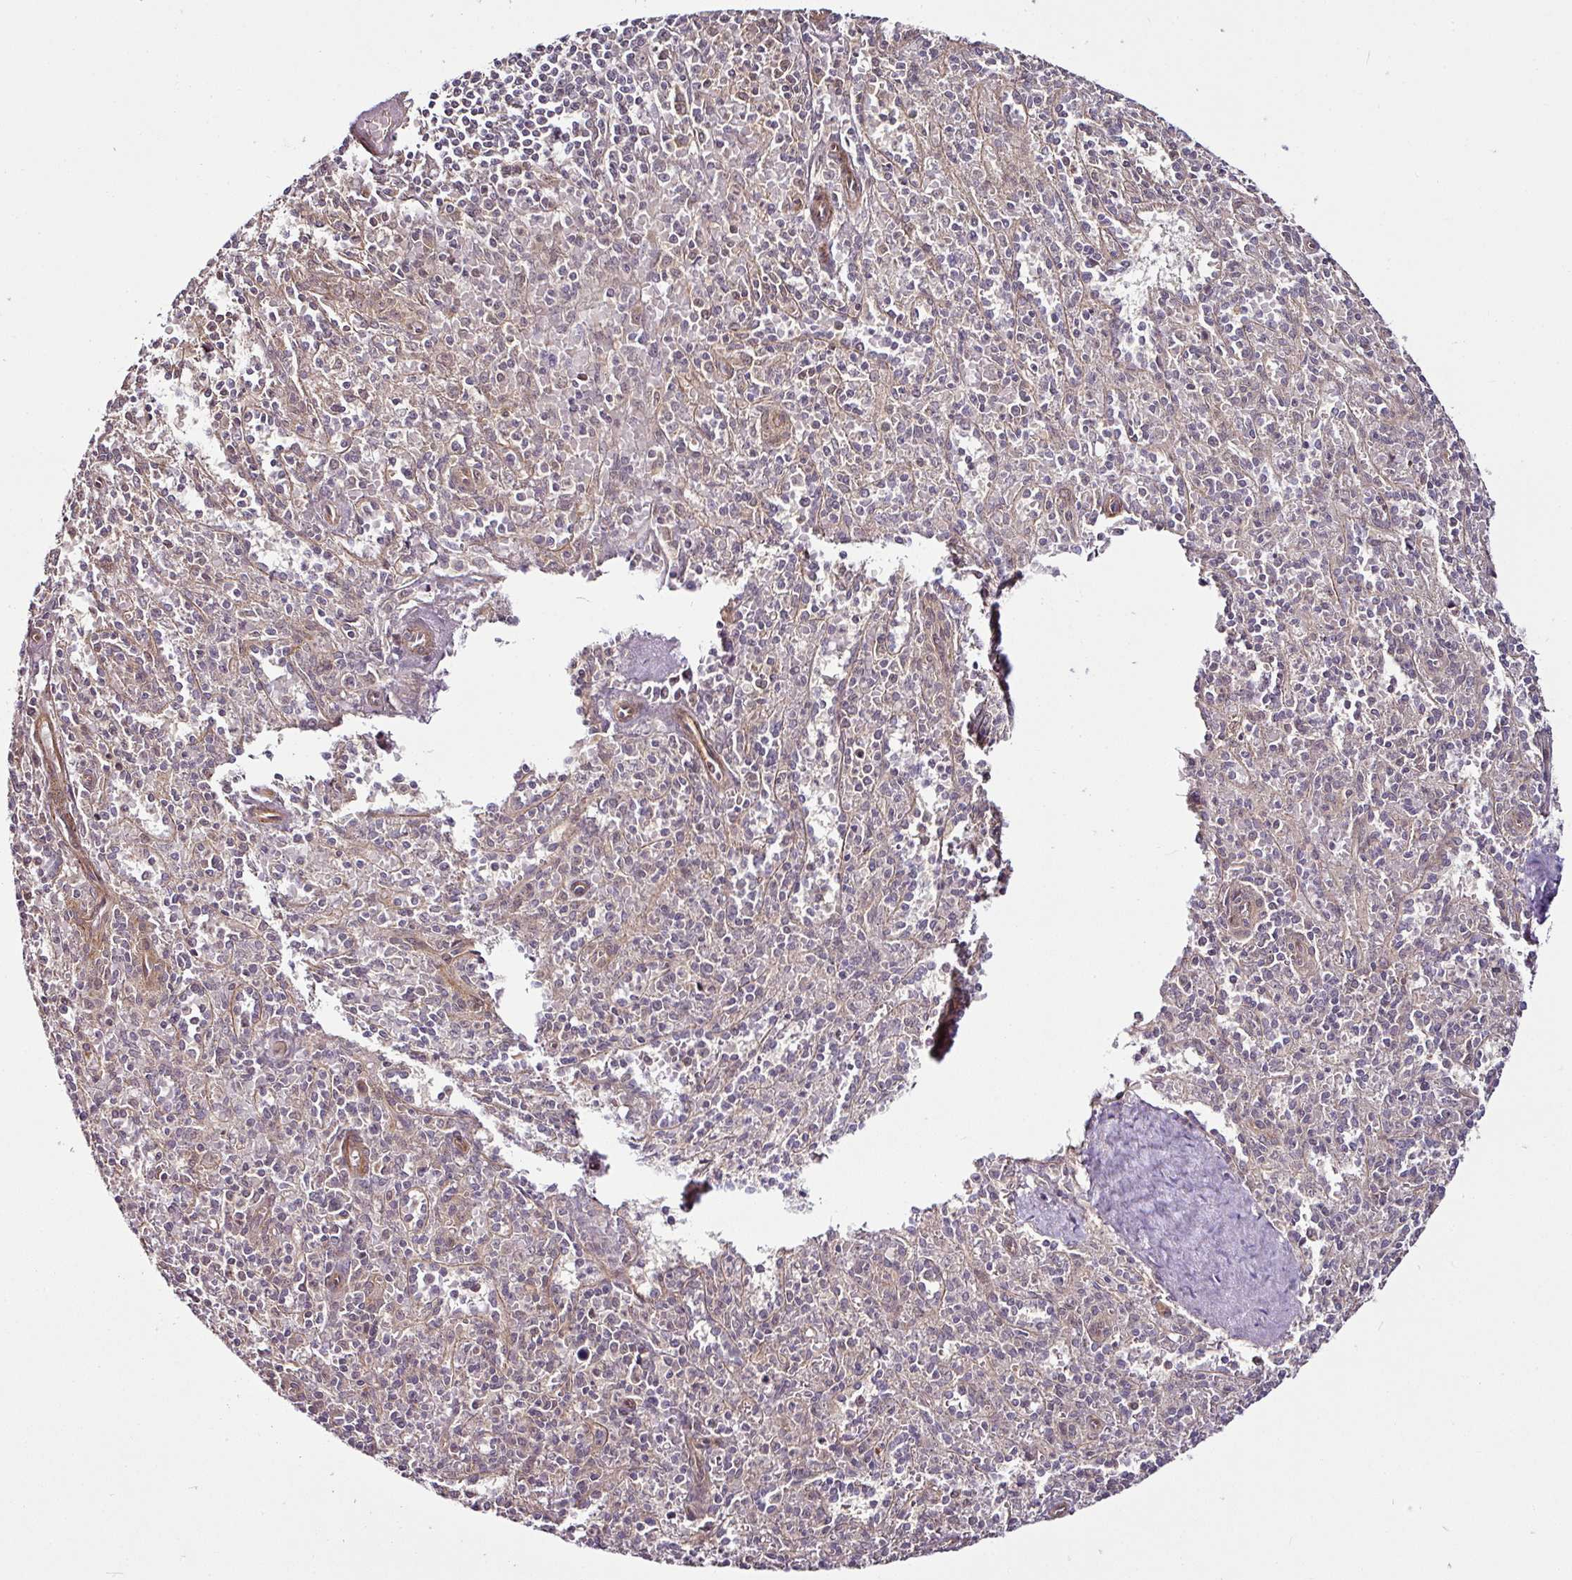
{"staining": {"intensity": "weak", "quantity": "25%-75%", "location": "cytoplasmic/membranous,nuclear"}, "tissue": "spleen", "cell_type": "Cells in red pulp", "image_type": "normal", "snomed": [{"axis": "morphology", "description": "Normal tissue, NOS"}, {"axis": "topography", "description": "Spleen"}], "caption": "A brown stain highlights weak cytoplasmic/membranous,nuclear expression of a protein in cells in red pulp of unremarkable human spleen.", "gene": "DCAF13", "patient": {"sex": "female", "age": 70}}